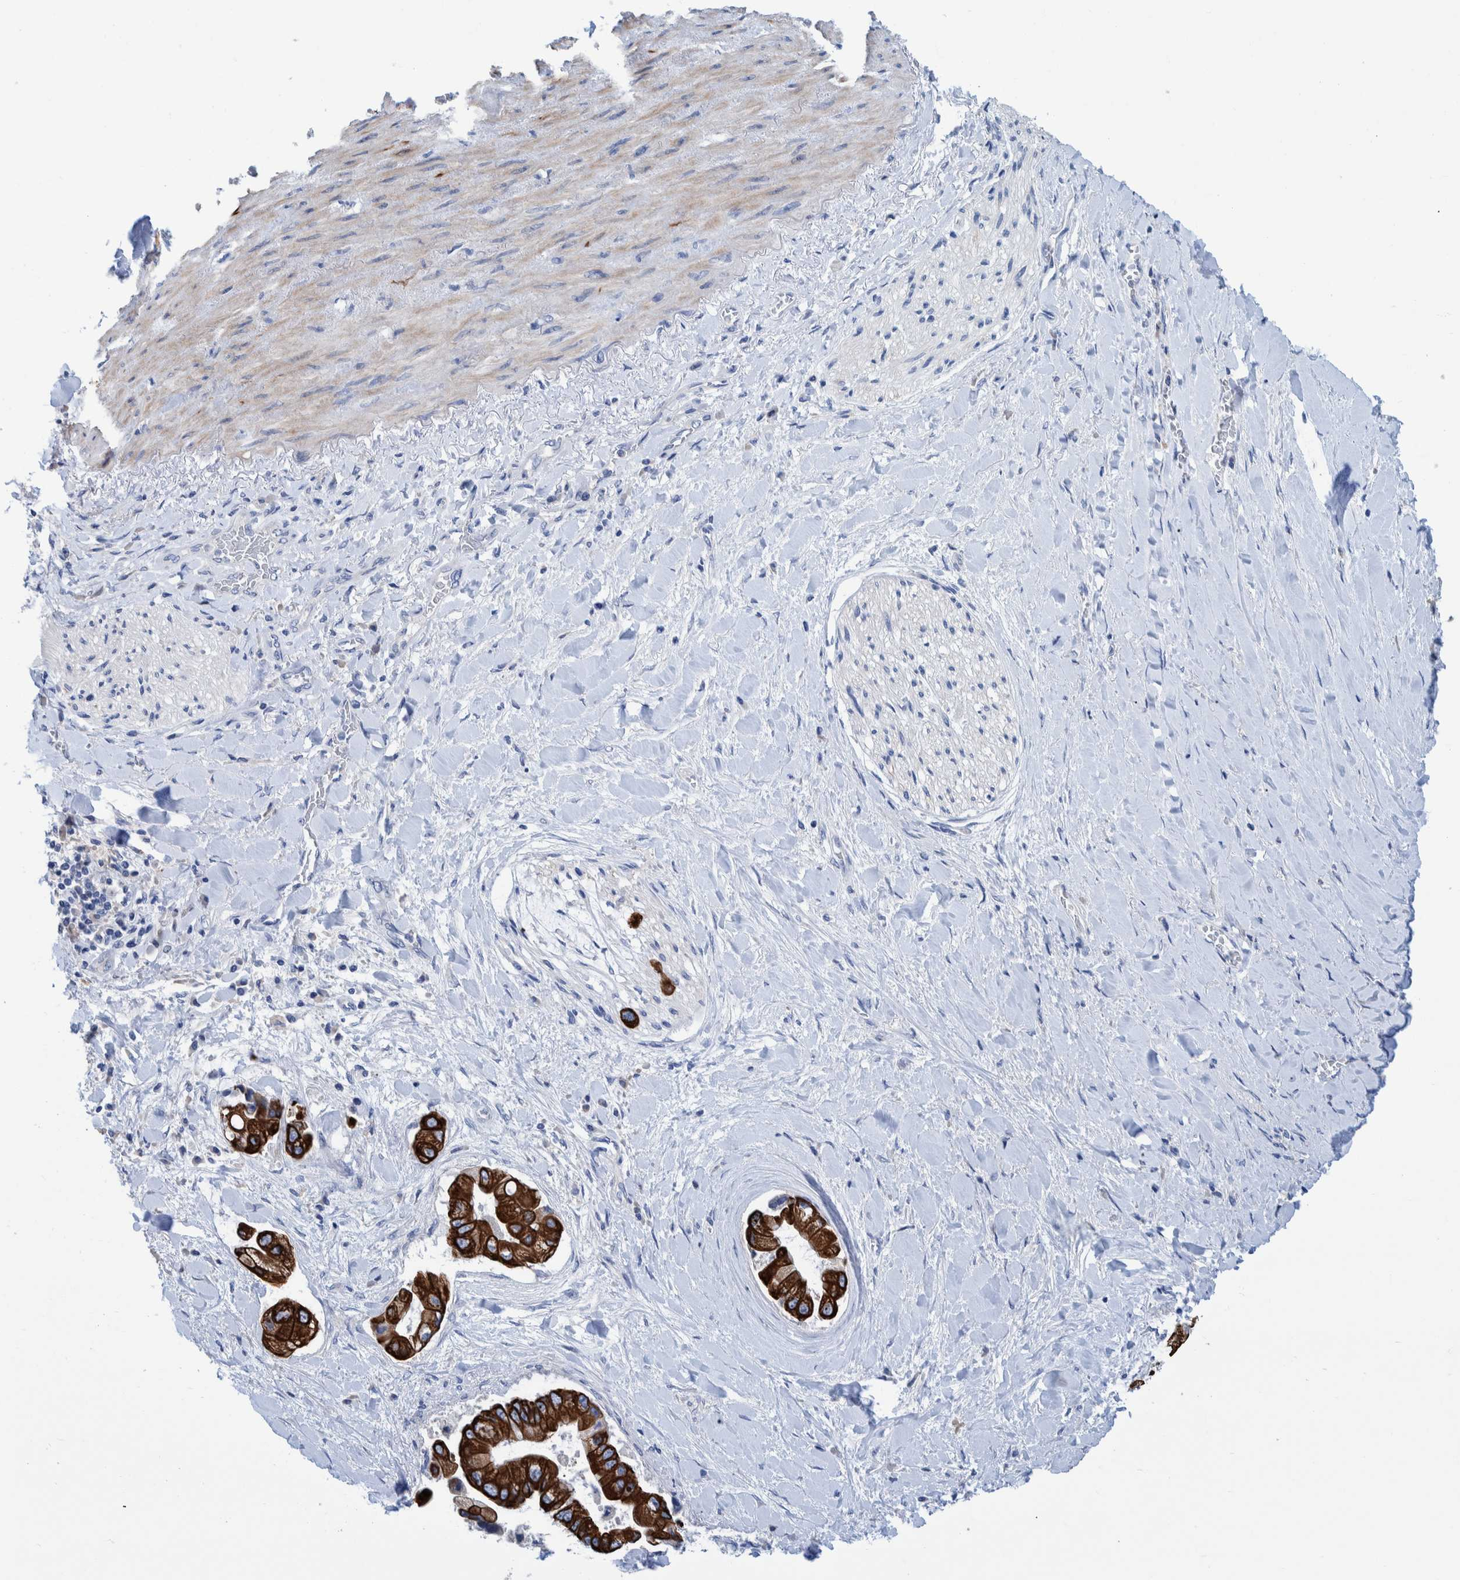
{"staining": {"intensity": "strong", "quantity": ">75%", "location": "cytoplasmic/membranous"}, "tissue": "liver cancer", "cell_type": "Tumor cells", "image_type": "cancer", "snomed": [{"axis": "morphology", "description": "Cholangiocarcinoma"}, {"axis": "topography", "description": "Liver"}], "caption": "This is an image of immunohistochemistry staining of liver cholangiocarcinoma, which shows strong staining in the cytoplasmic/membranous of tumor cells.", "gene": "MKS1", "patient": {"sex": "male", "age": 50}}